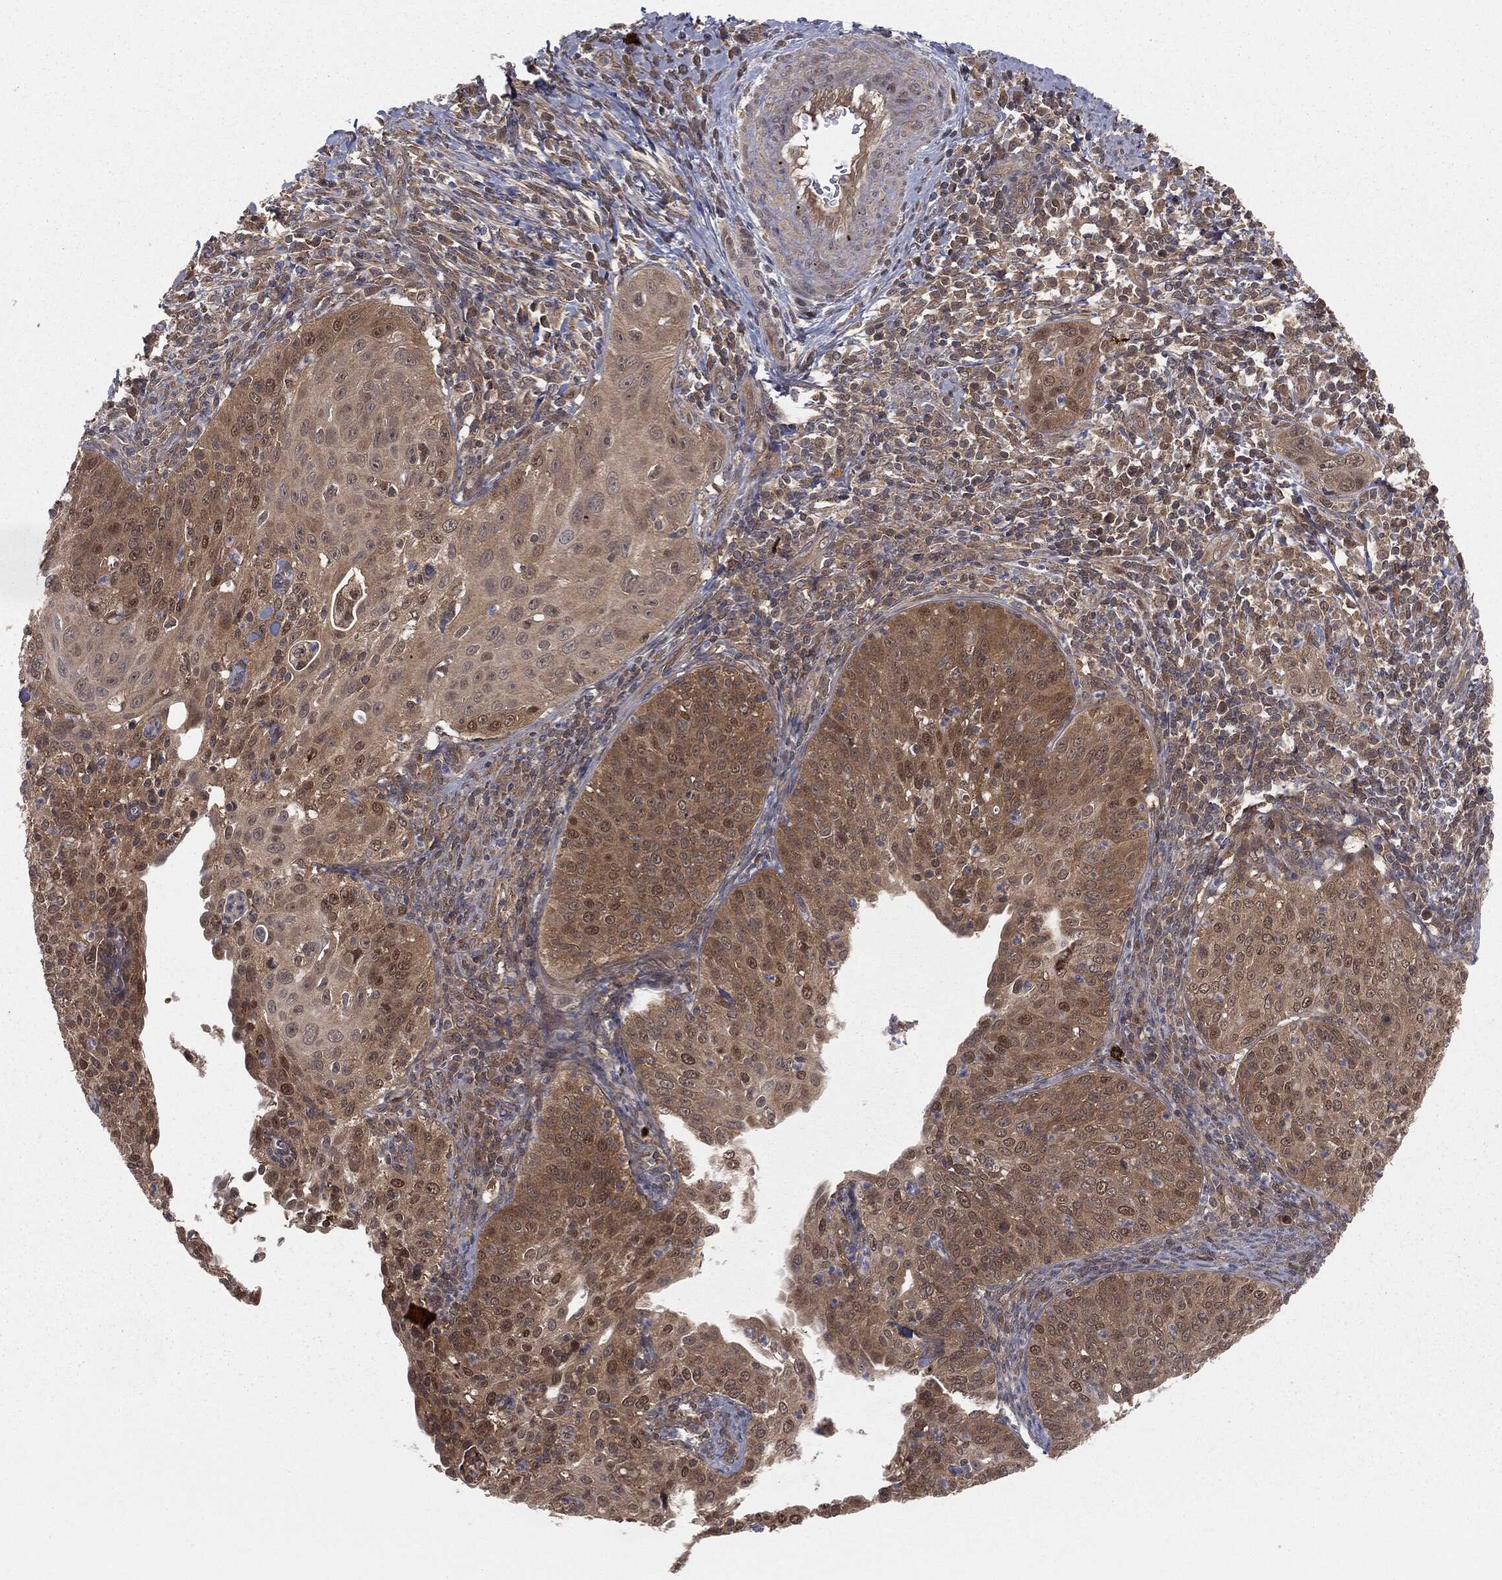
{"staining": {"intensity": "moderate", "quantity": "<25%", "location": "nuclear"}, "tissue": "cervical cancer", "cell_type": "Tumor cells", "image_type": "cancer", "snomed": [{"axis": "morphology", "description": "Squamous cell carcinoma, NOS"}, {"axis": "topography", "description": "Cervix"}], "caption": "A low amount of moderate nuclear positivity is present in about <25% of tumor cells in cervical cancer (squamous cell carcinoma) tissue. Nuclei are stained in blue.", "gene": "FBXO7", "patient": {"sex": "female", "age": 30}}